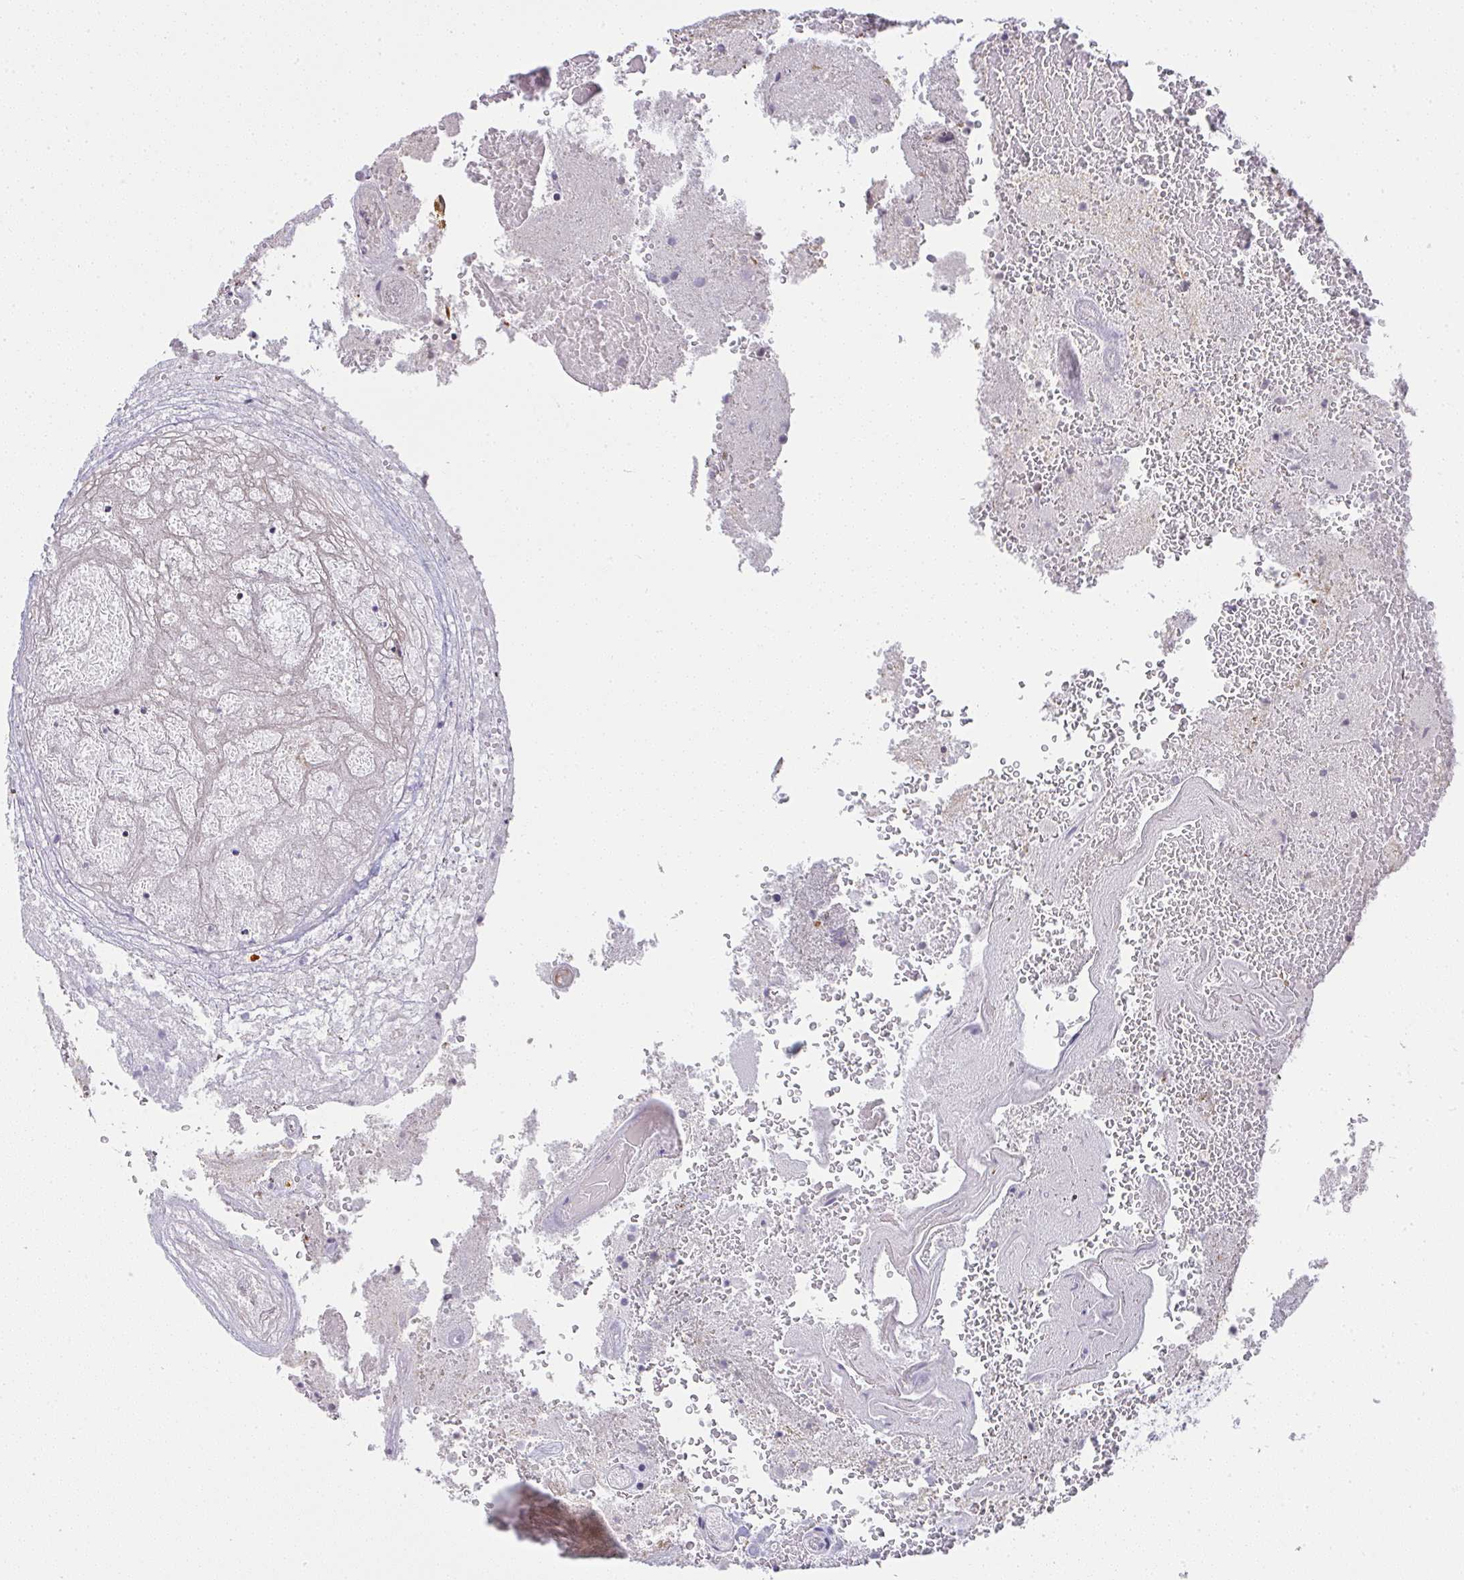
{"staining": {"intensity": "negative", "quantity": "none", "location": "none"}, "tissue": "glioma", "cell_type": "Tumor cells", "image_type": "cancer", "snomed": [{"axis": "morphology", "description": "Glioma, malignant, High grade"}, {"axis": "topography", "description": "Brain"}], "caption": "A high-resolution micrograph shows immunohistochemistry (IHC) staining of malignant glioma (high-grade), which reveals no significant positivity in tumor cells.", "gene": "CACNA1S", "patient": {"sex": "female", "age": 74}}